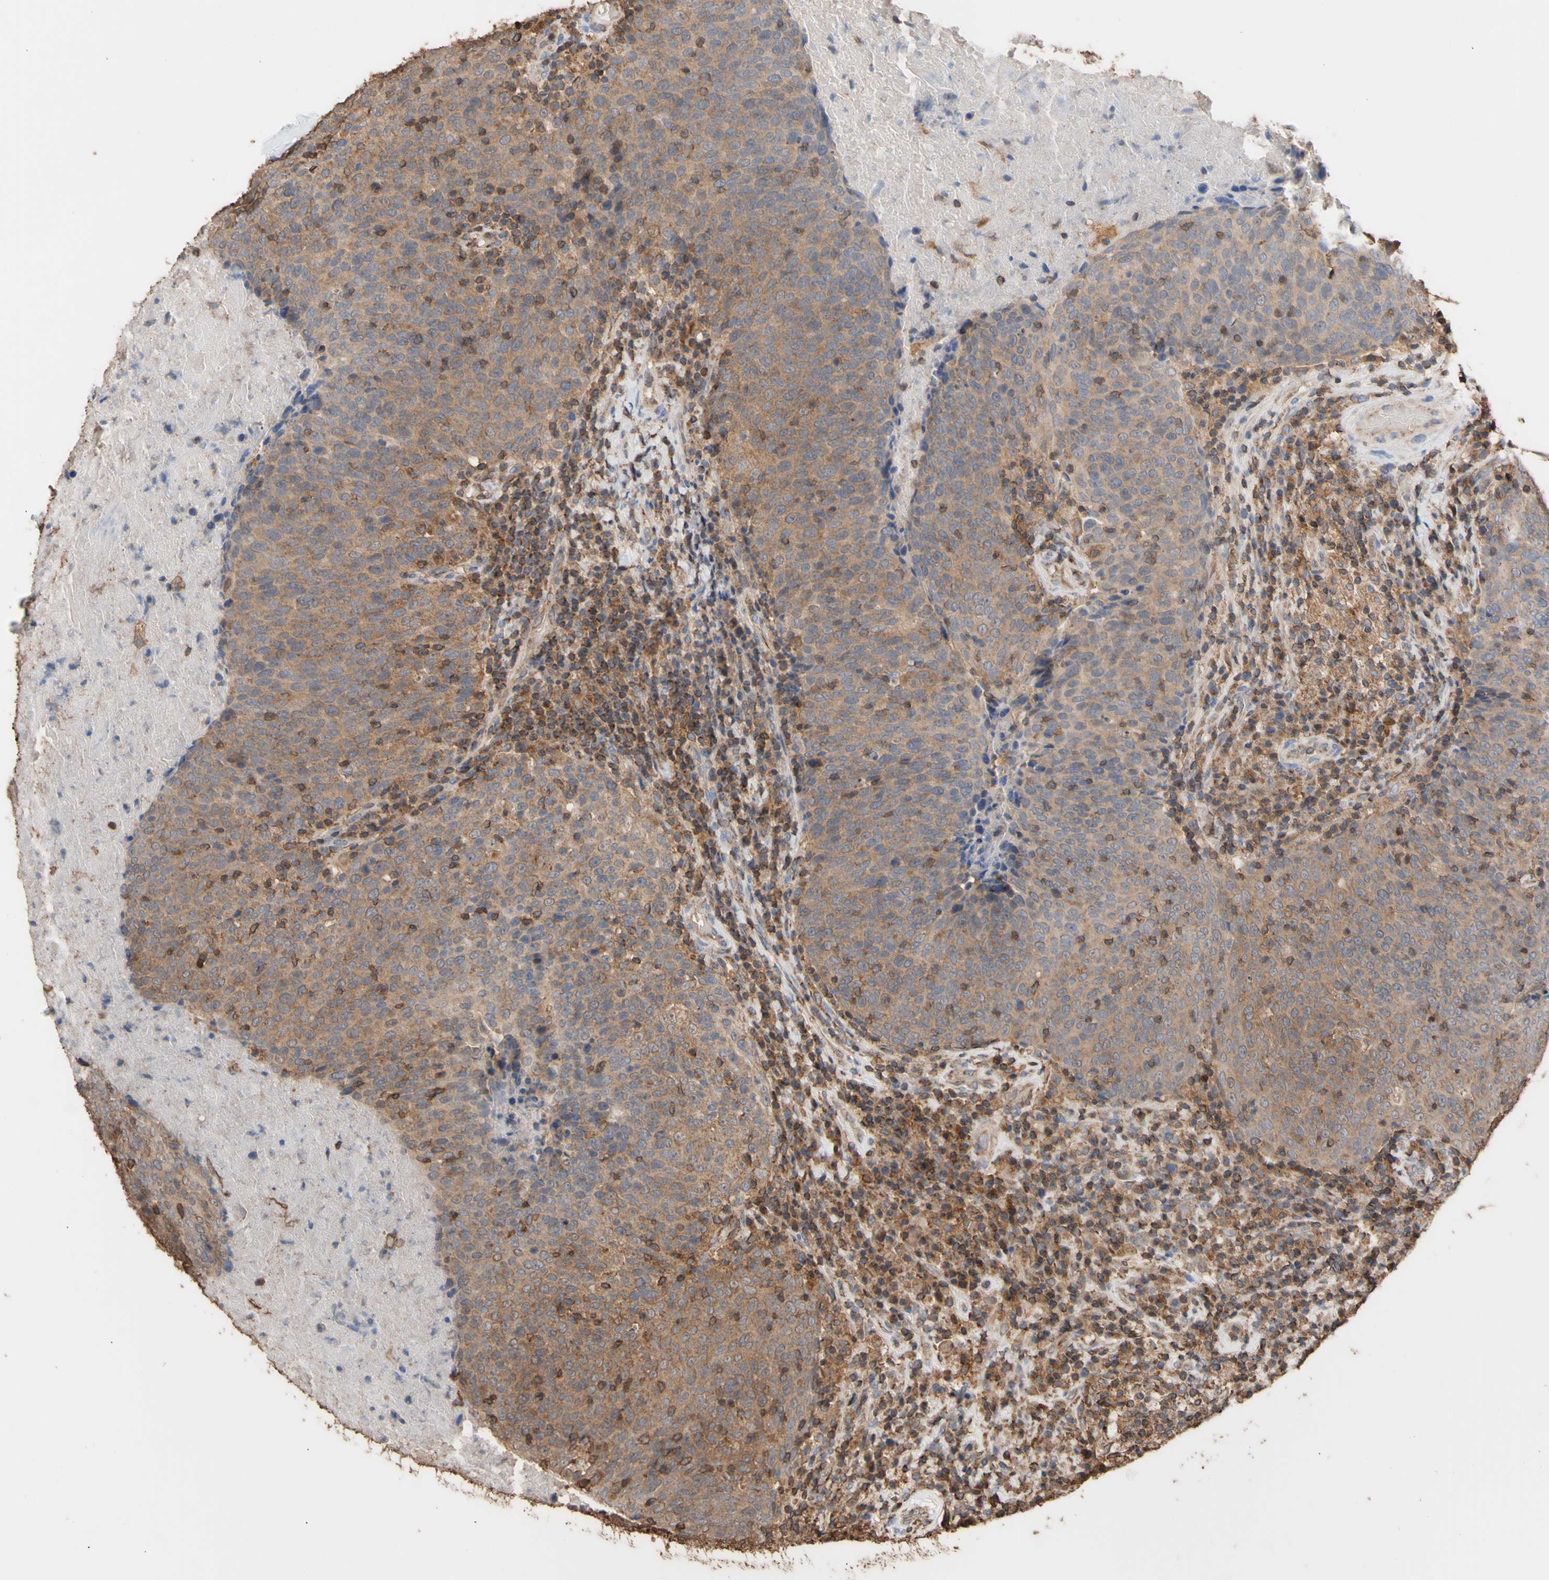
{"staining": {"intensity": "moderate", "quantity": ">75%", "location": "cytoplasmic/membranous,nuclear"}, "tissue": "head and neck cancer", "cell_type": "Tumor cells", "image_type": "cancer", "snomed": [{"axis": "morphology", "description": "Squamous cell carcinoma, NOS"}, {"axis": "morphology", "description": "Squamous cell carcinoma, metastatic, NOS"}, {"axis": "topography", "description": "Lymph node"}, {"axis": "topography", "description": "Head-Neck"}], "caption": "About >75% of tumor cells in metastatic squamous cell carcinoma (head and neck) reveal moderate cytoplasmic/membranous and nuclear protein staining as visualized by brown immunohistochemical staining.", "gene": "ALDH9A1", "patient": {"sex": "male", "age": 62}}